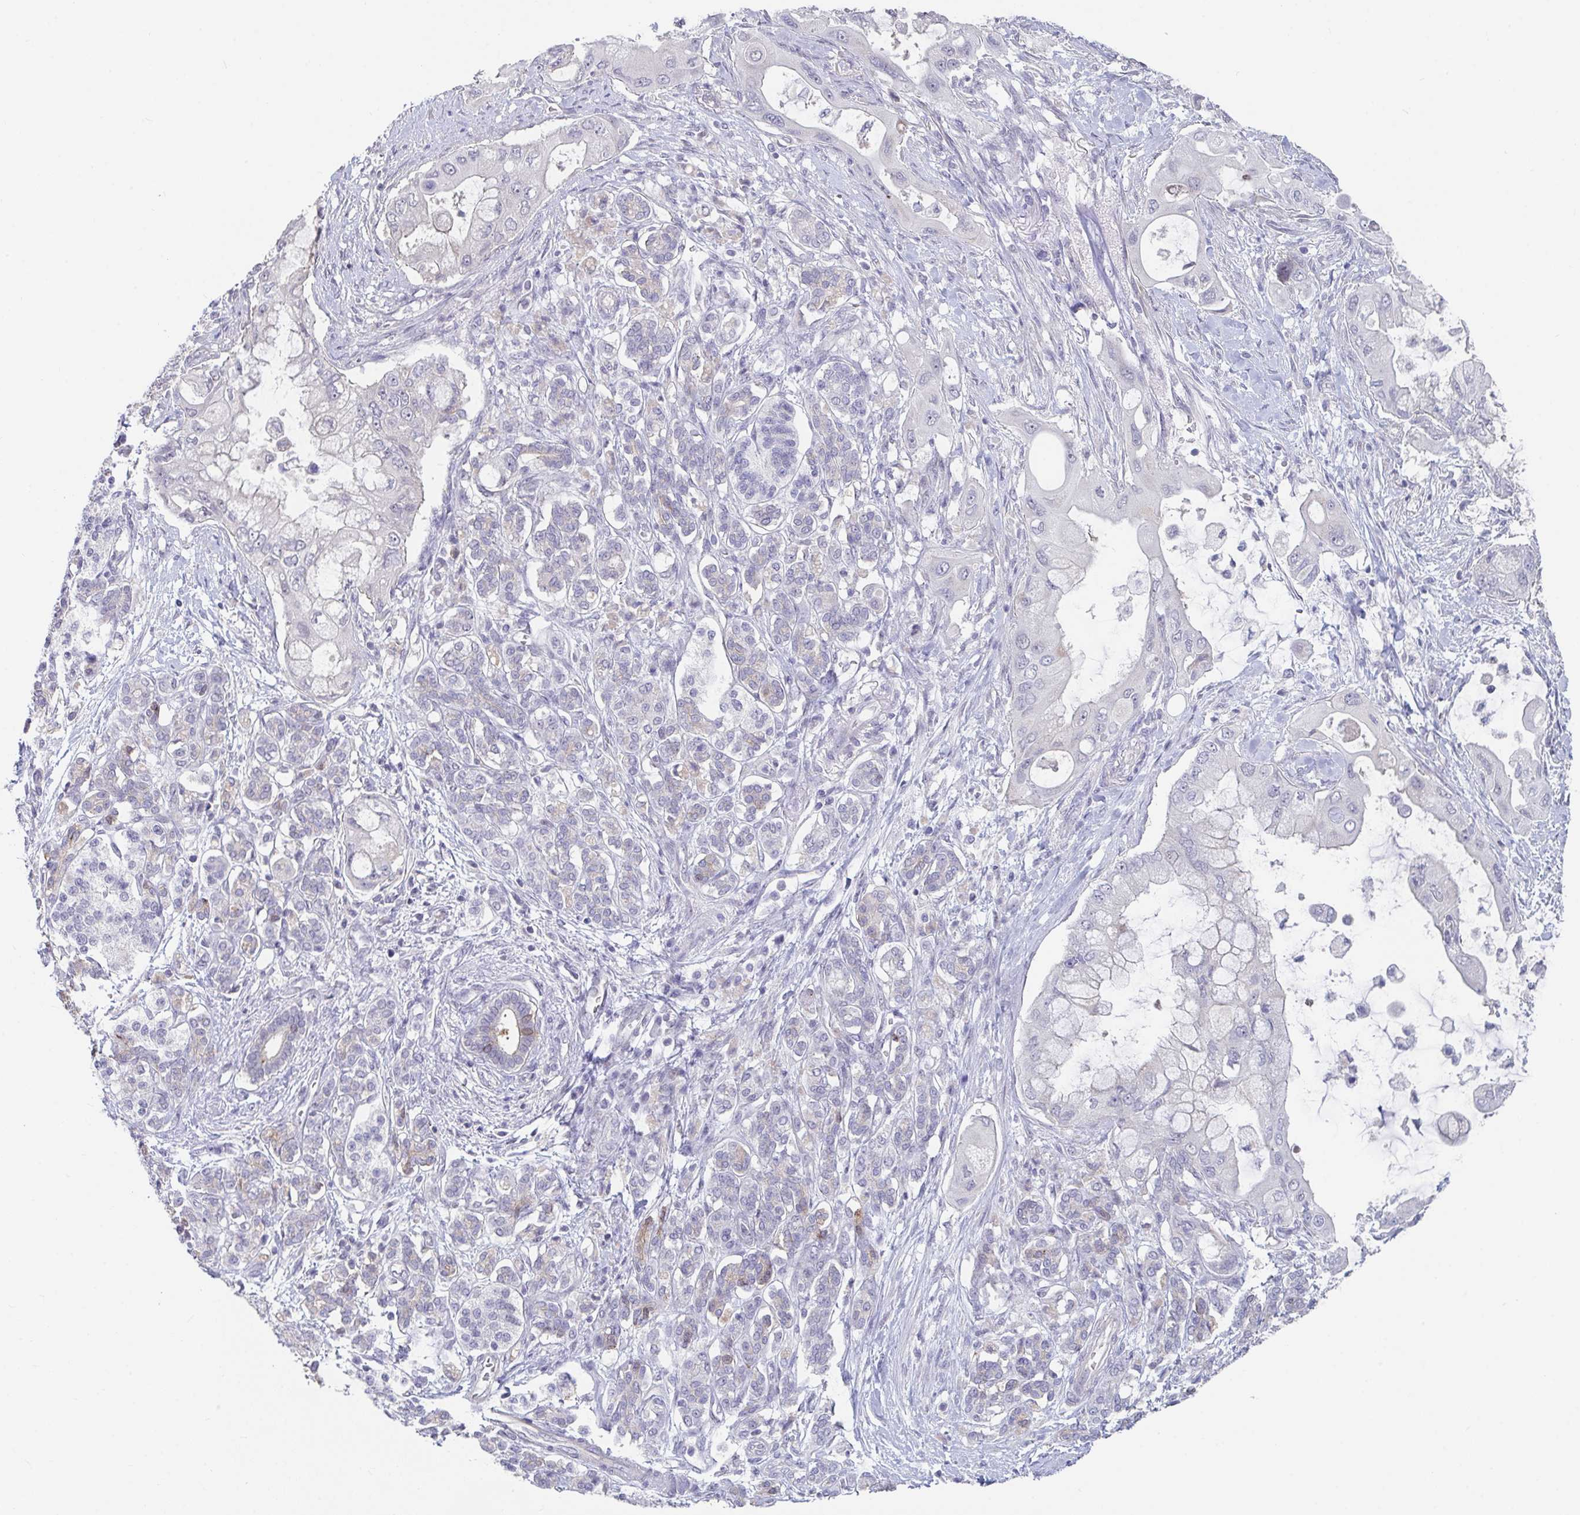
{"staining": {"intensity": "negative", "quantity": "none", "location": "none"}, "tissue": "pancreatic cancer", "cell_type": "Tumor cells", "image_type": "cancer", "snomed": [{"axis": "morphology", "description": "Adenocarcinoma, NOS"}, {"axis": "topography", "description": "Pancreas"}], "caption": "Immunohistochemistry (IHC) micrograph of pancreatic cancer stained for a protein (brown), which shows no positivity in tumor cells. The staining is performed using DAB (3,3'-diaminobenzidine) brown chromogen with nuclei counter-stained in using hematoxylin.", "gene": "FAM156B", "patient": {"sex": "male", "age": 57}}